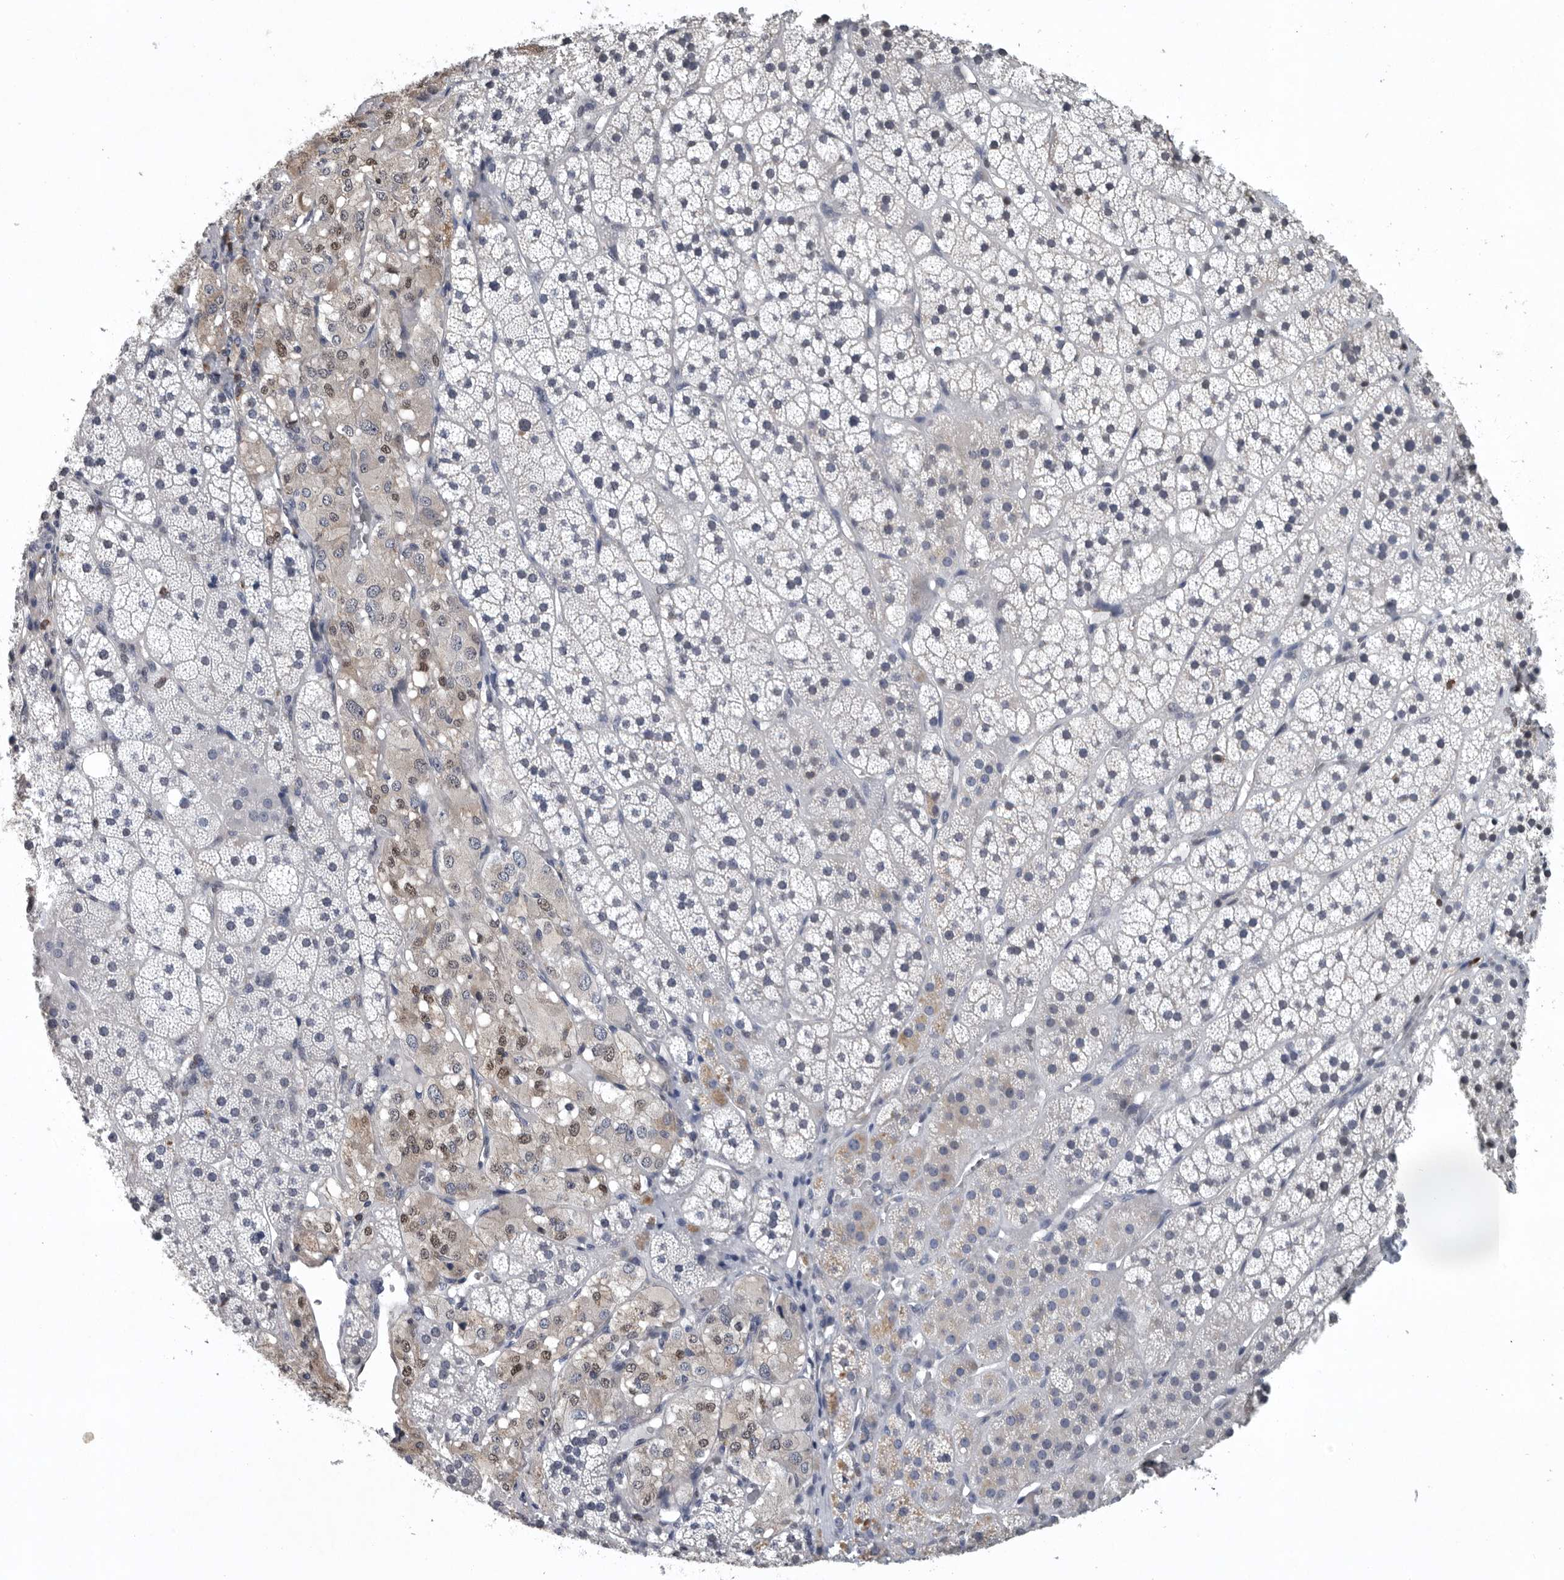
{"staining": {"intensity": "weak", "quantity": "<25%", "location": "cytoplasmic/membranous,nuclear"}, "tissue": "adrenal gland", "cell_type": "Glandular cells", "image_type": "normal", "snomed": [{"axis": "morphology", "description": "Normal tissue, NOS"}, {"axis": "topography", "description": "Adrenal gland"}], "caption": "Glandular cells are negative for brown protein staining in normal adrenal gland.", "gene": "PDCD4", "patient": {"sex": "female", "age": 44}}